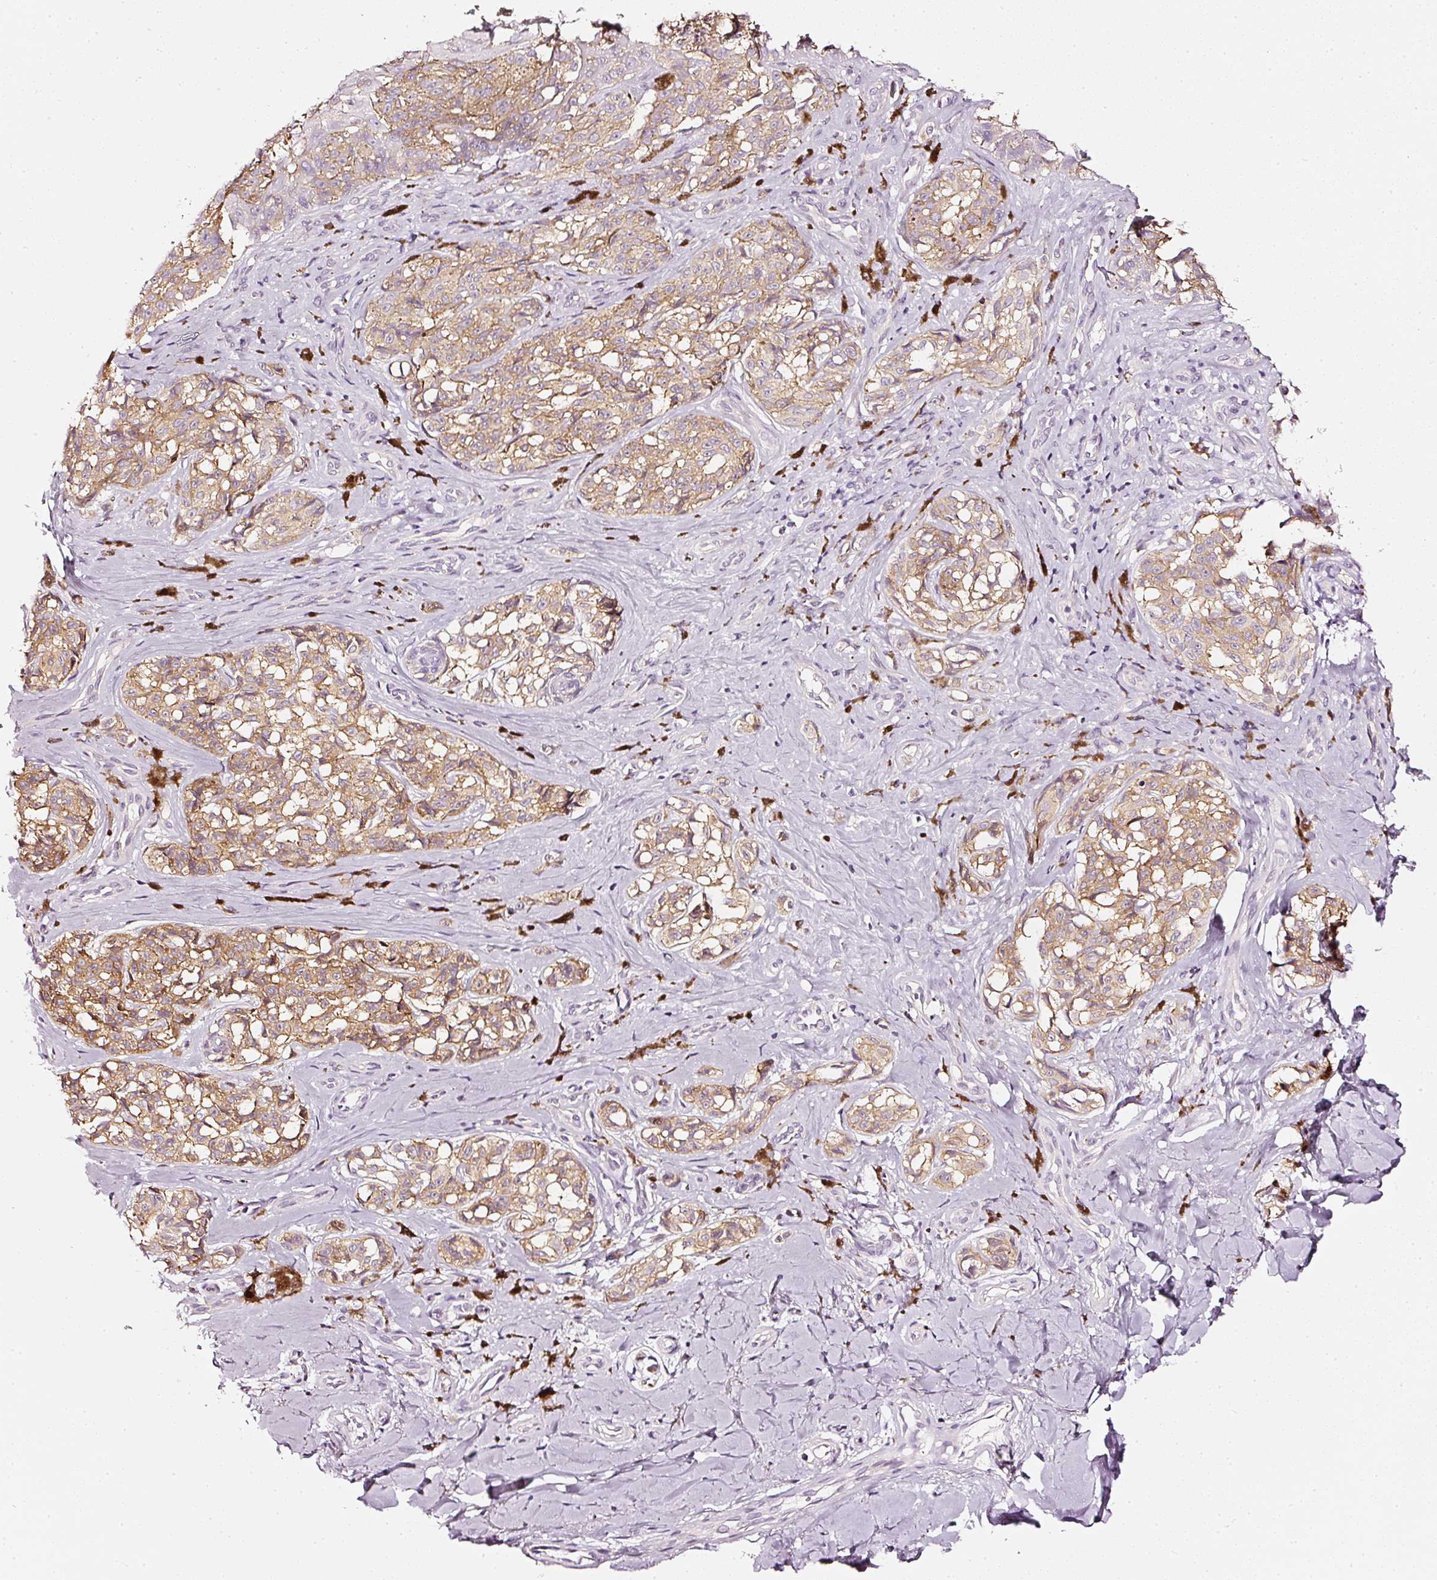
{"staining": {"intensity": "moderate", "quantity": ">75%", "location": "cytoplasmic/membranous"}, "tissue": "melanoma", "cell_type": "Tumor cells", "image_type": "cancer", "snomed": [{"axis": "morphology", "description": "Malignant melanoma, NOS"}, {"axis": "topography", "description": "Skin"}], "caption": "About >75% of tumor cells in human melanoma reveal moderate cytoplasmic/membranous protein positivity as visualized by brown immunohistochemical staining.", "gene": "CNP", "patient": {"sex": "female", "age": 65}}